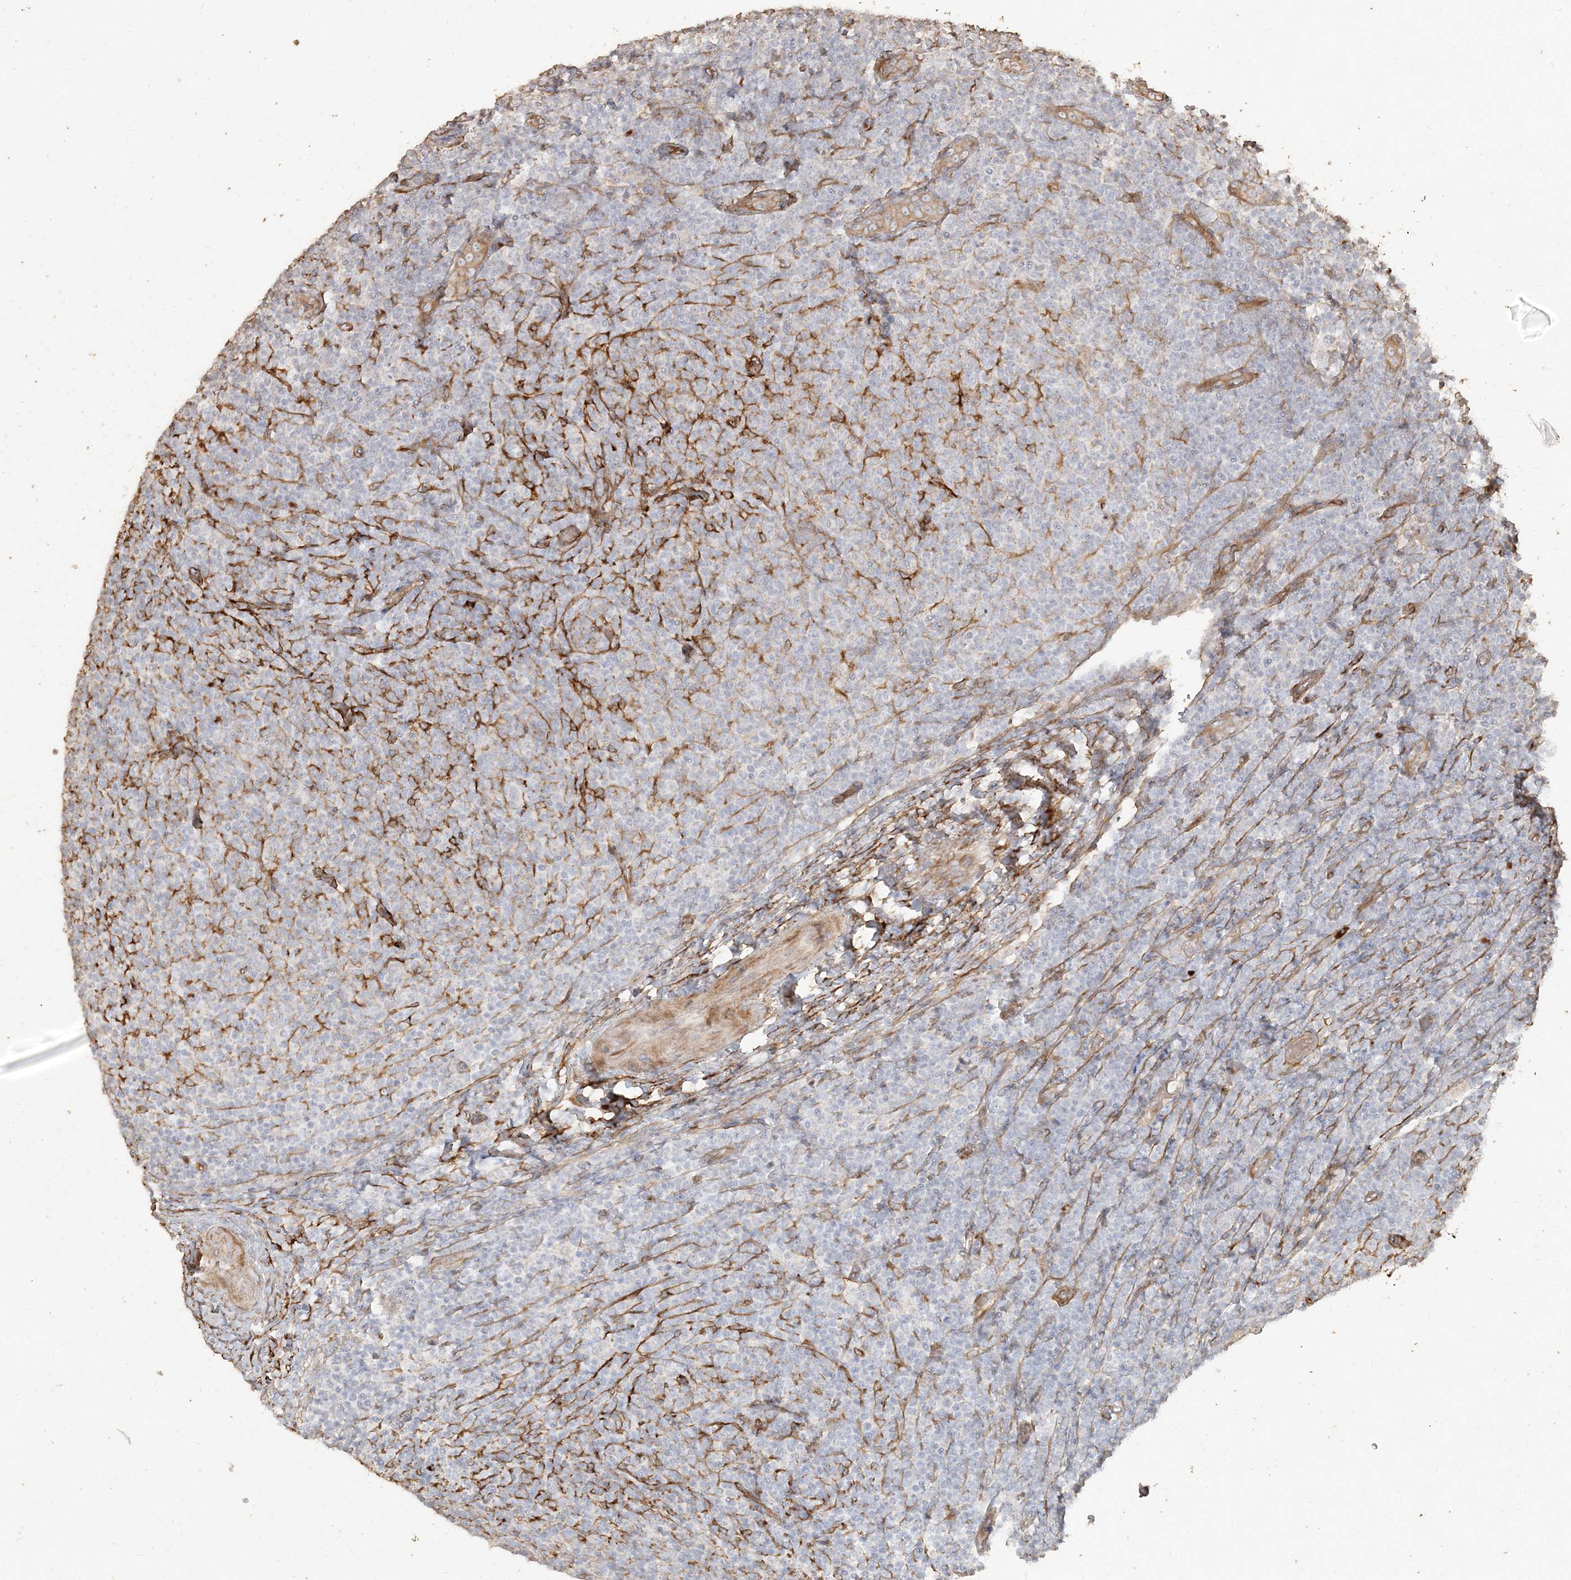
{"staining": {"intensity": "negative", "quantity": "none", "location": "none"}, "tissue": "lymphoma", "cell_type": "Tumor cells", "image_type": "cancer", "snomed": [{"axis": "morphology", "description": "Malignant lymphoma, non-Hodgkin's type, Low grade"}, {"axis": "topography", "description": "Lymph node"}], "caption": "Tumor cells show no significant protein staining in lymphoma. (DAB (3,3'-diaminobenzidine) immunohistochemistry (IHC) with hematoxylin counter stain).", "gene": "RNF145", "patient": {"sex": "male", "age": 66}}